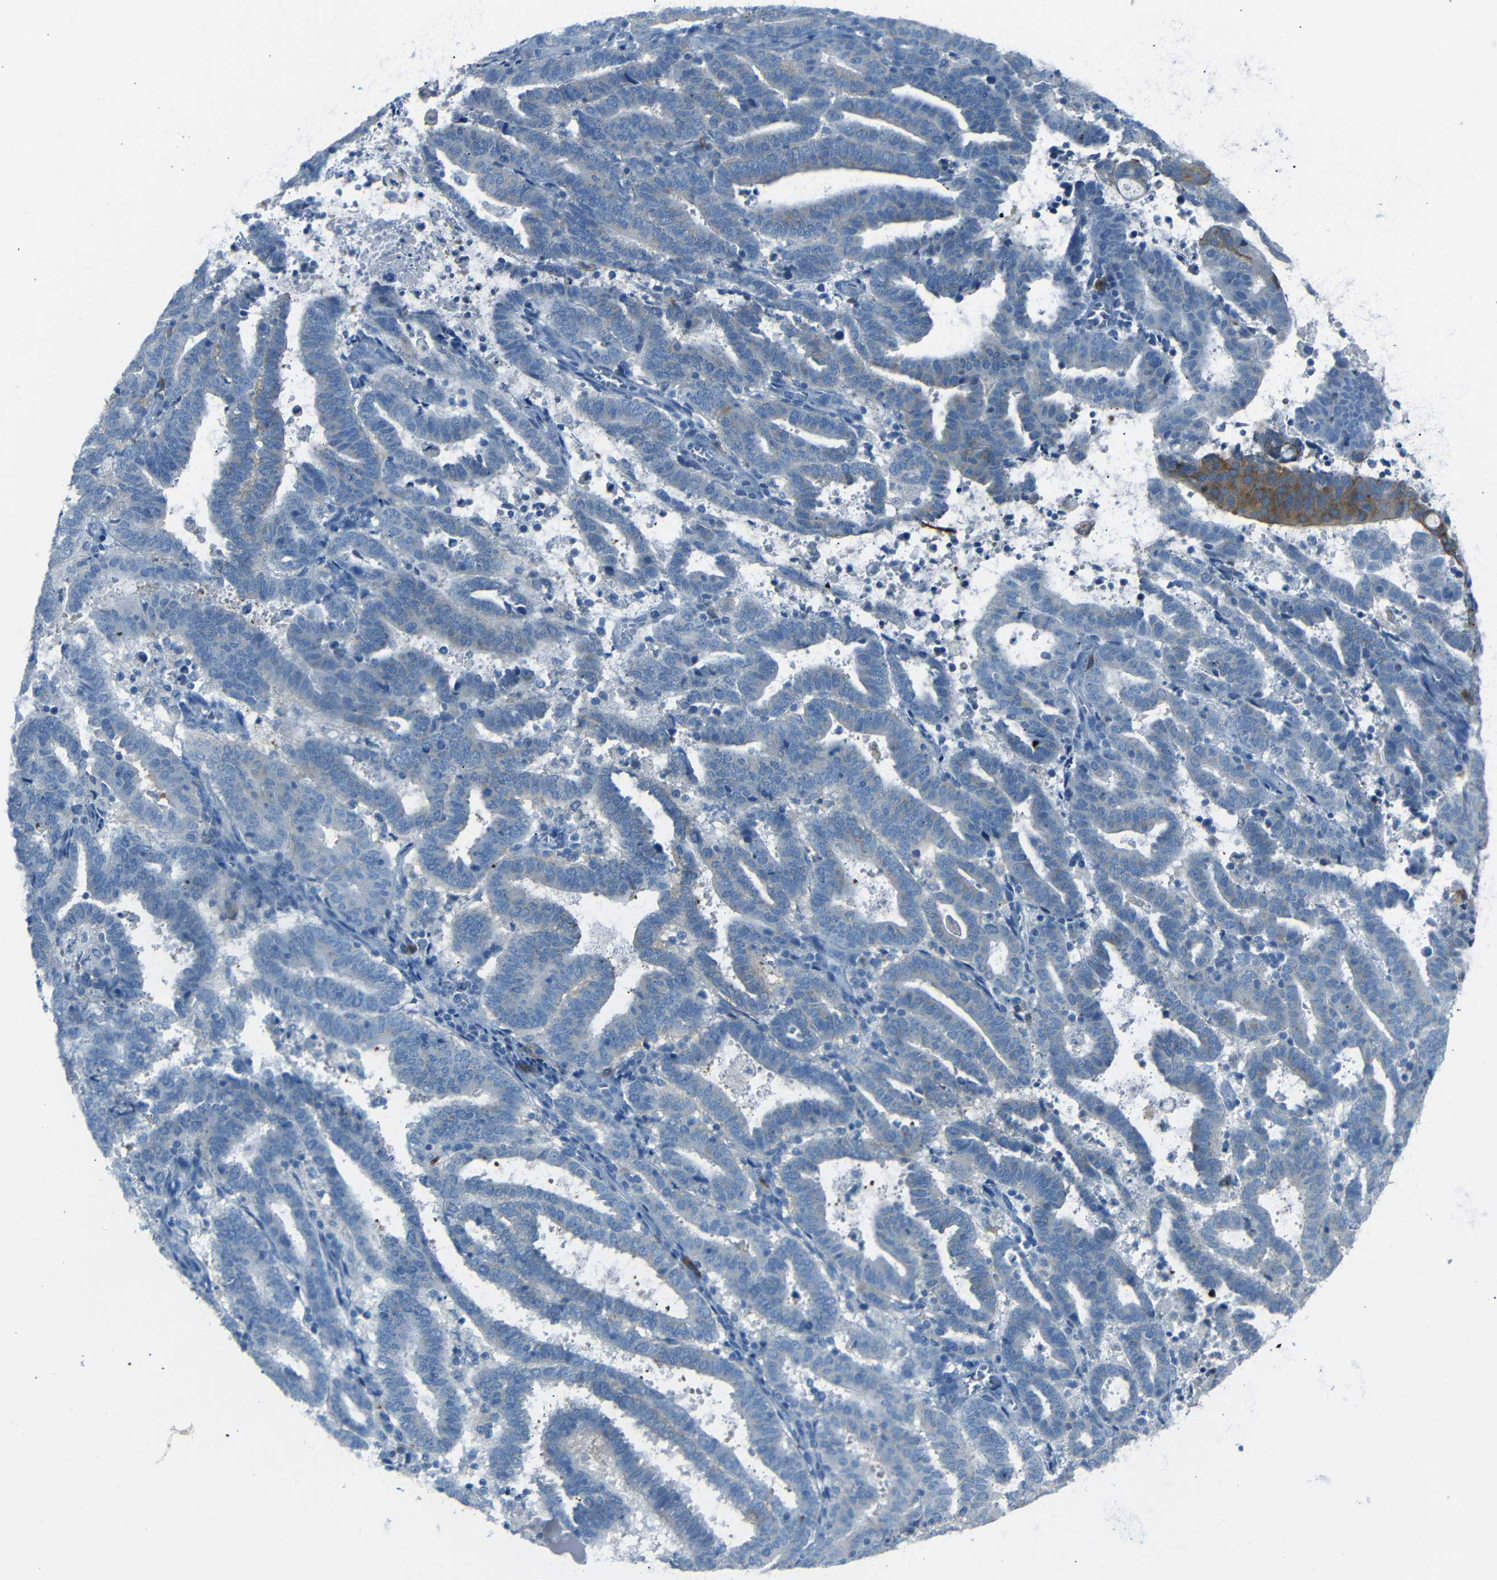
{"staining": {"intensity": "weak", "quantity": "<25%", "location": "cytoplasmic/membranous"}, "tissue": "endometrial cancer", "cell_type": "Tumor cells", "image_type": "cancer", "snomed": [{"axis": "morphology", "description": "Adenocarcinoma, NOS"}, {"axis": "topography", "description": "Uterus"}], "caption": "Tumor cells show no significant protein expression in endometrial adenocarcinoma.", "gene": "FCRL1", "patient": {"sex": "female", "age": 83}}